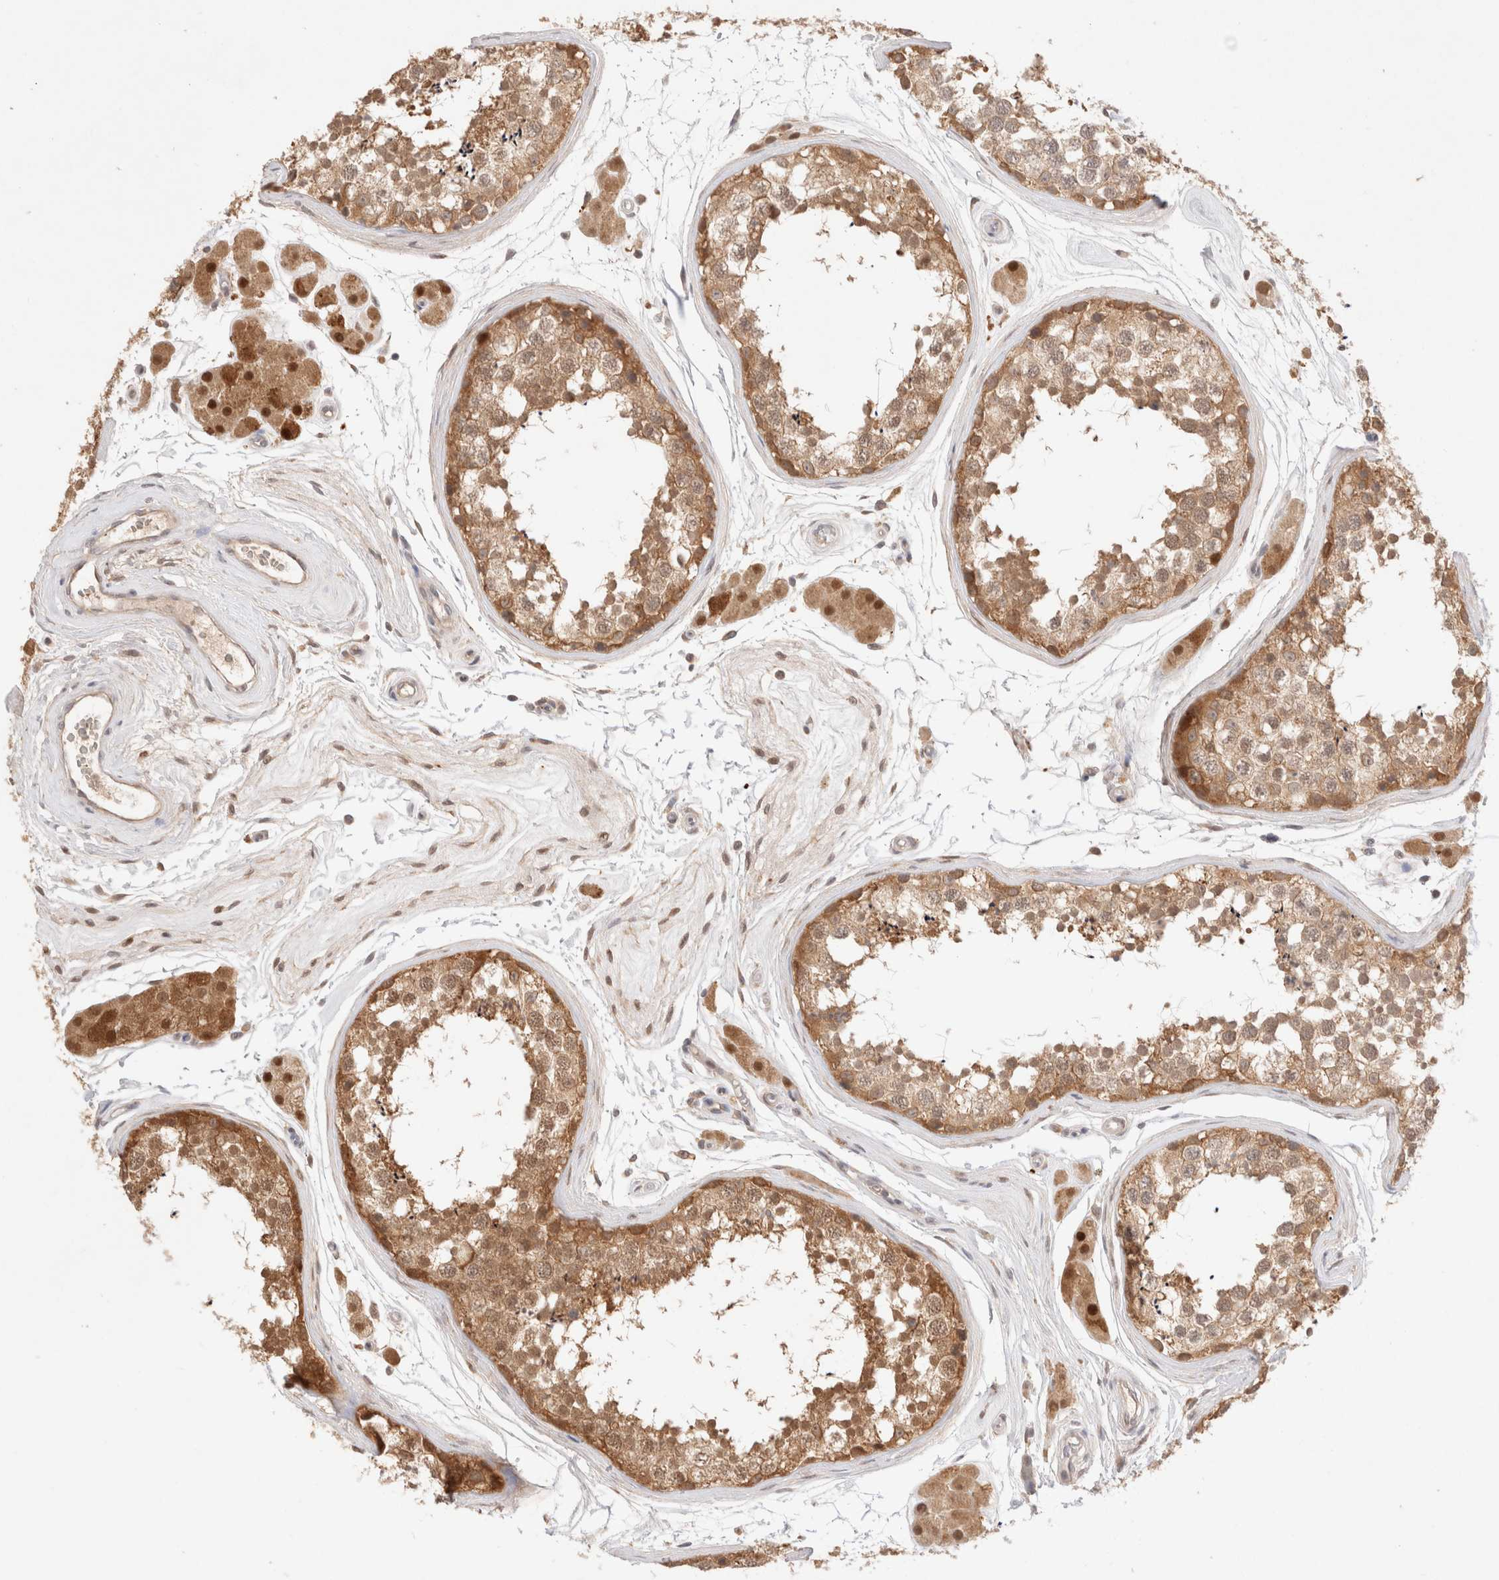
{"staining": {"intensity": "moderate", "quantity": ">75%", "location": "cytoplasmic/membranous"}, "tissue": "testis", "cell_type": "Cells in seminiferous ducts", "image_type": "normal", "snomed": [{"axis": "morphology", "description": "Normal tissue, NOS"}, {"axis": "topography", "description": "Testis"}], "caption": "The photomicrograph reveals immunohistochemical staining of normal testis. There is moderate cytoplasmic/membranous expression is seen in approximately >75% of cells in seminiferous ducts.", "gene": "STARD10", "patient": {"sex": "male", "age": 56}}